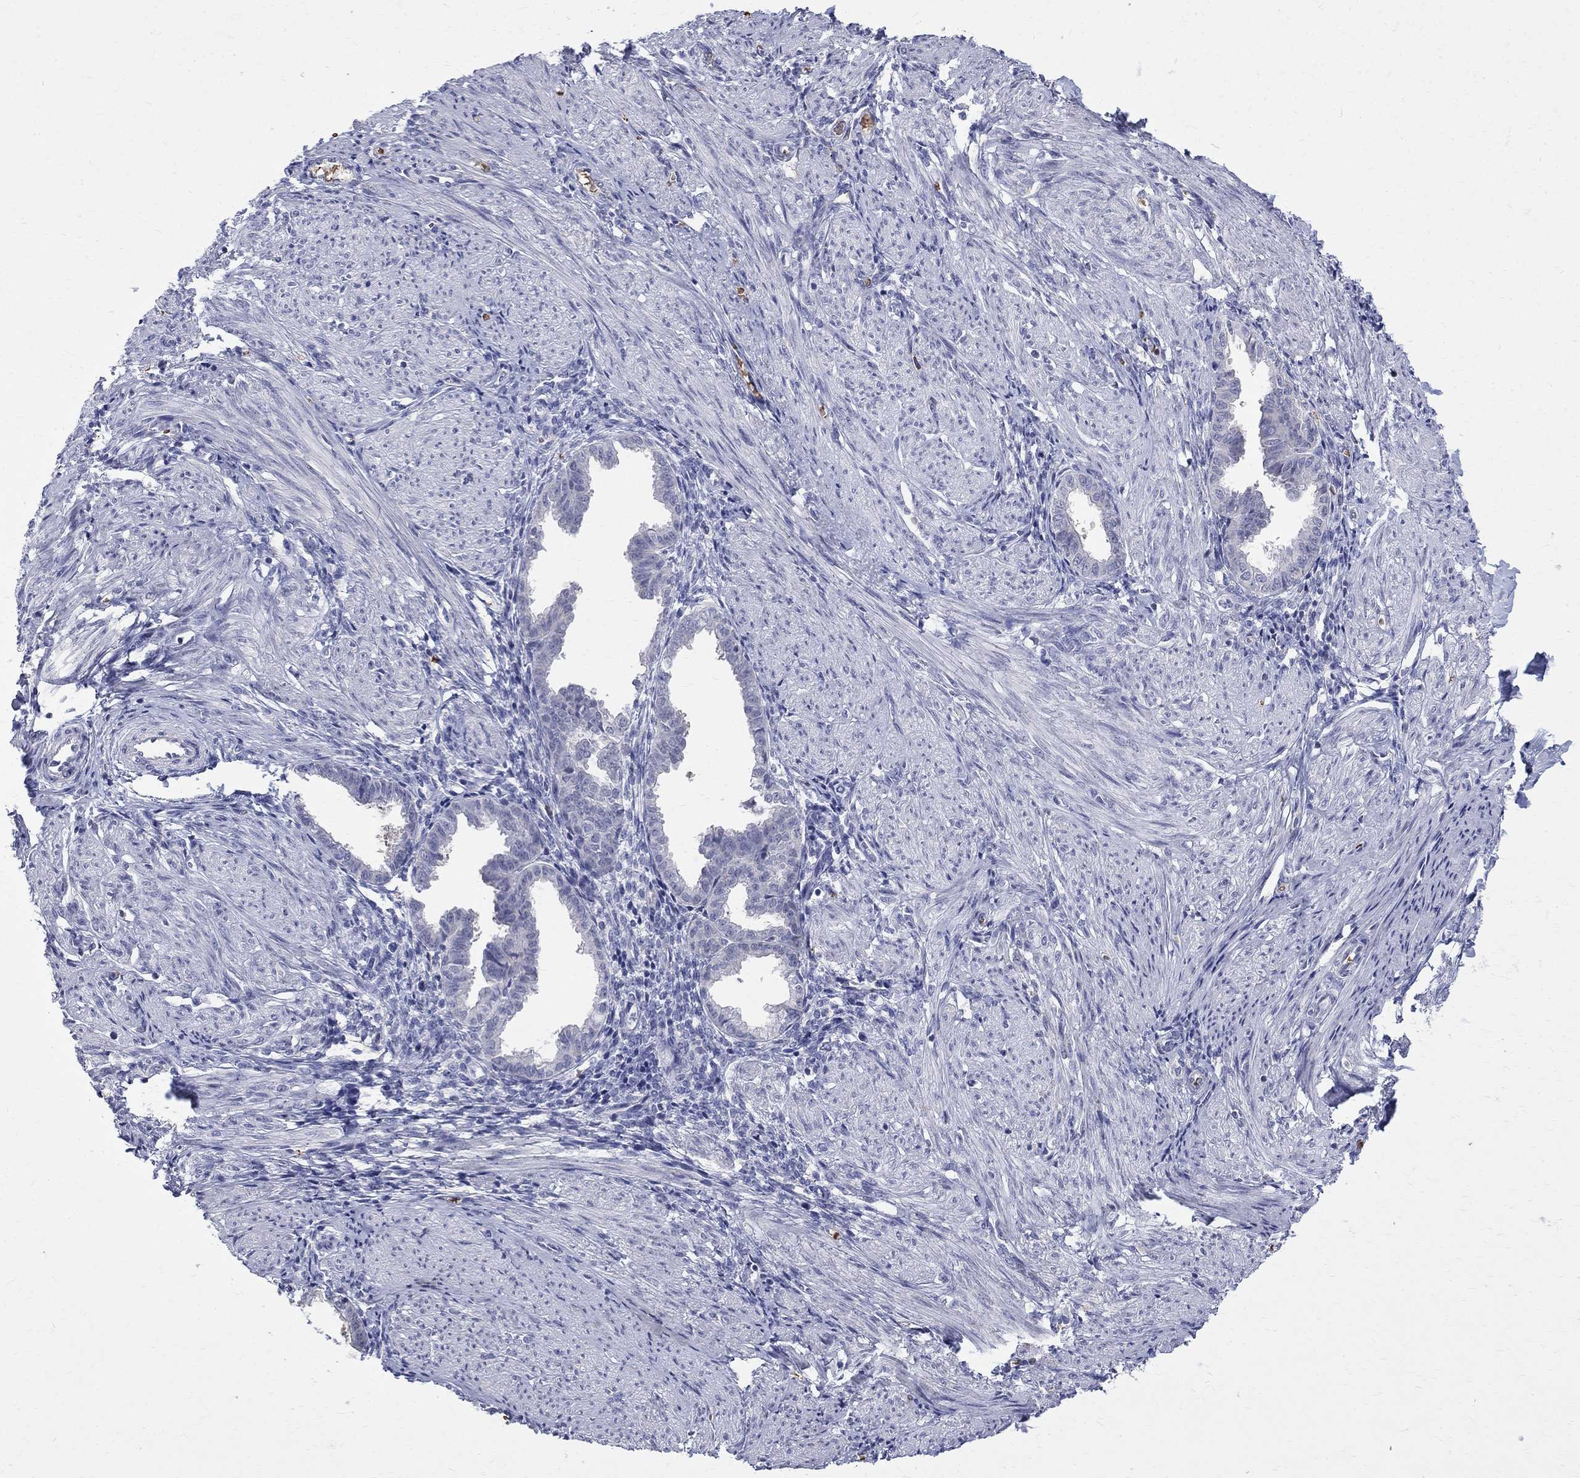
{"staining": {"intensity": "negative", "quantity": "none", "location": "none"}, "tissue": "endometrium", "cell_type": "Cells in endometrial stroma", "image_type": "normal", "snomed": [{"axis": "morphology", "description": "Normal tissue, NOS"}, {"axis": "topography", "description": "Endometrium"}], "caption": "An IHC histopathology image of normal endometrium is shown. There is no staining in cells in endometrial stroma of endometrium.", "gene": "AGER", "patient": {"sex": "female", "age": 37}}